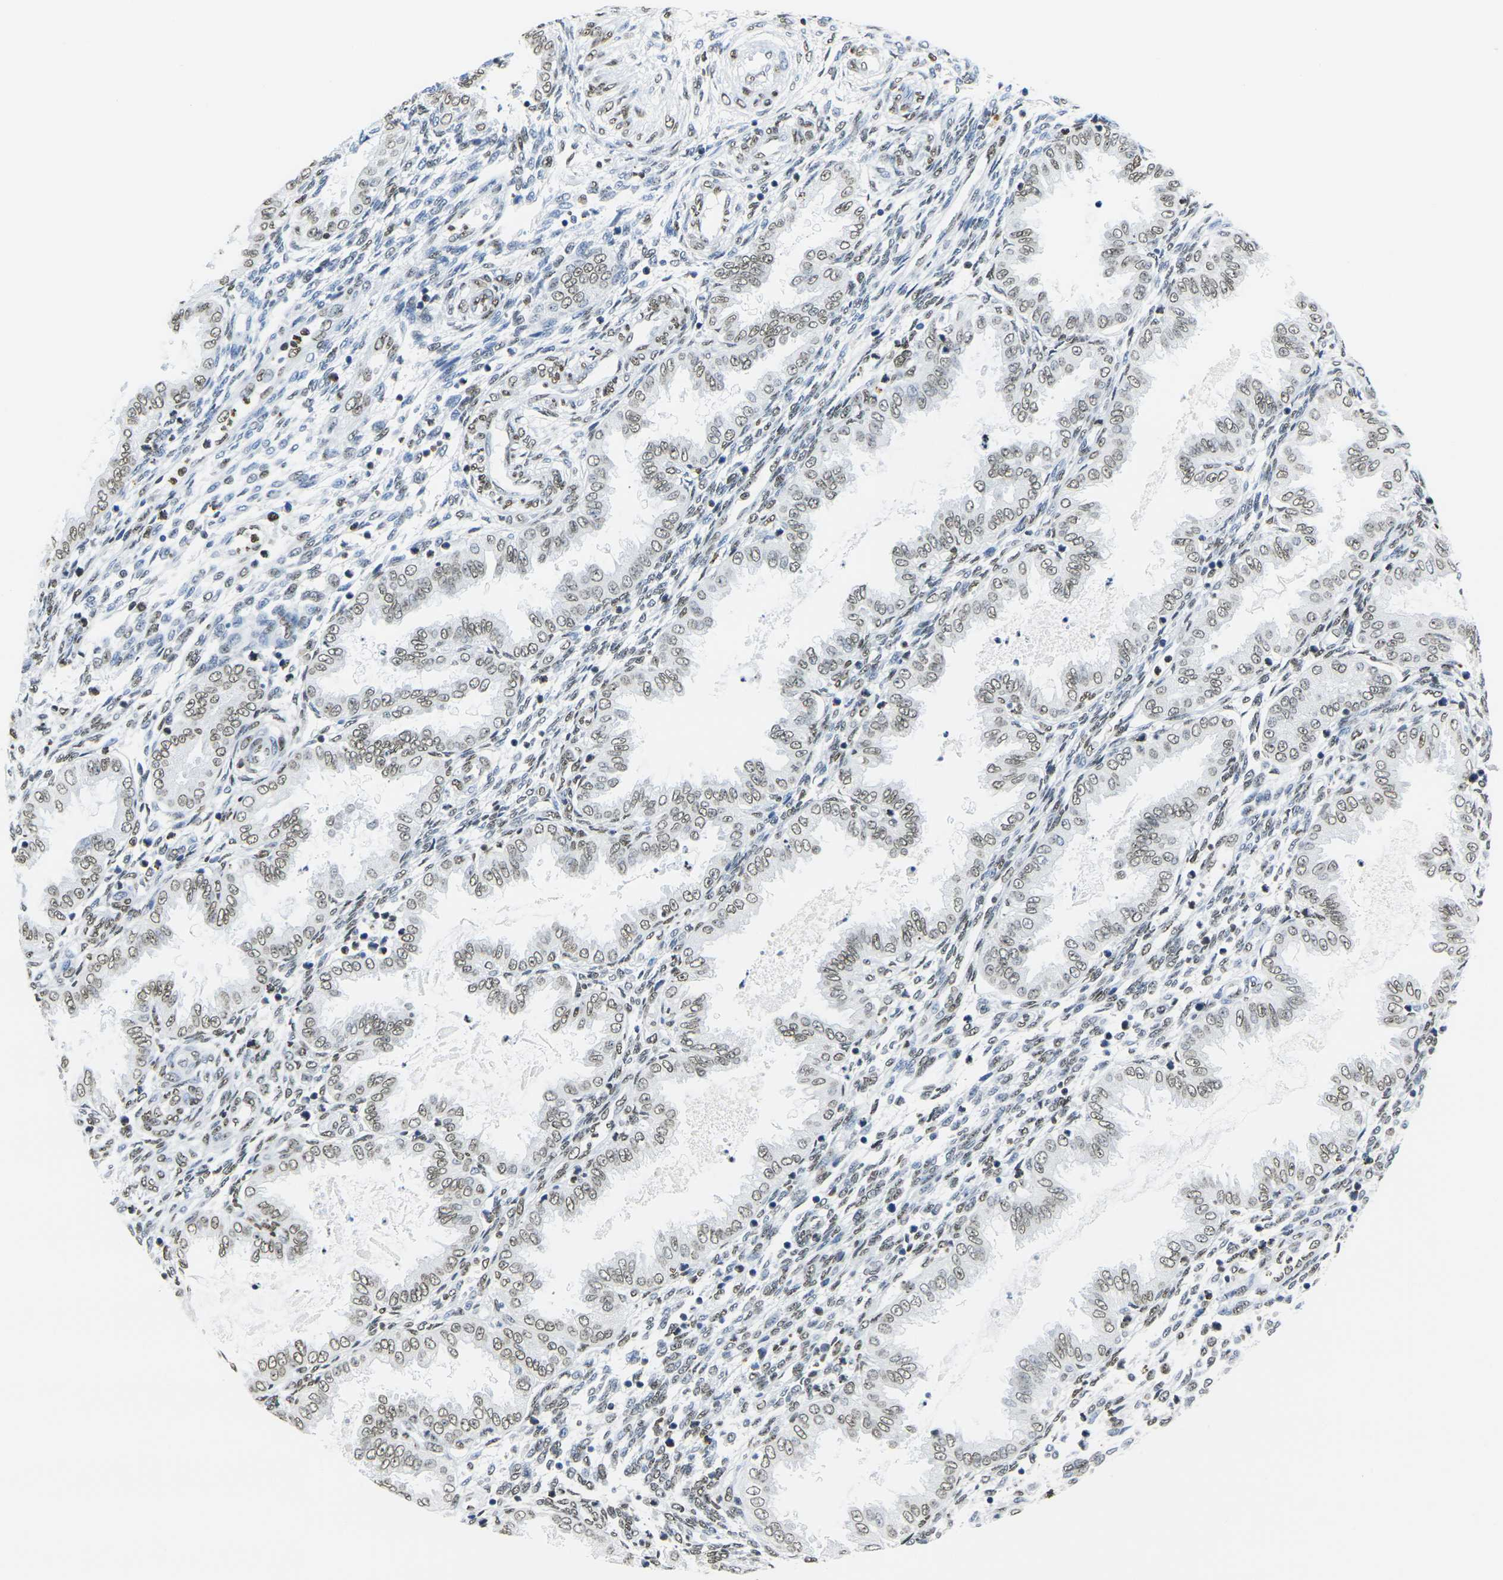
{"staining": {"intensity": "moderate", "quantity": "25%-75%", "location": "nuclear"}, "tissue": "endometrium", "cell_type": "Cells in endometrial stroma", "image_type": "normal", "snomed": [{"axis": "morphology", "description": "Normal tissue, NOS"}, {"axis": "topography", "description": "Endometrium"}], "caption": "A high-resolution photomicrograph shows immunohistochemistry (IHC) staining of normal endometrium, which displays moderate nuclear staining in about 25%-75% of cells in endometrial stroma.", "gene": "DRAXIN", "patient": {"sex": "female", "age": 33}}